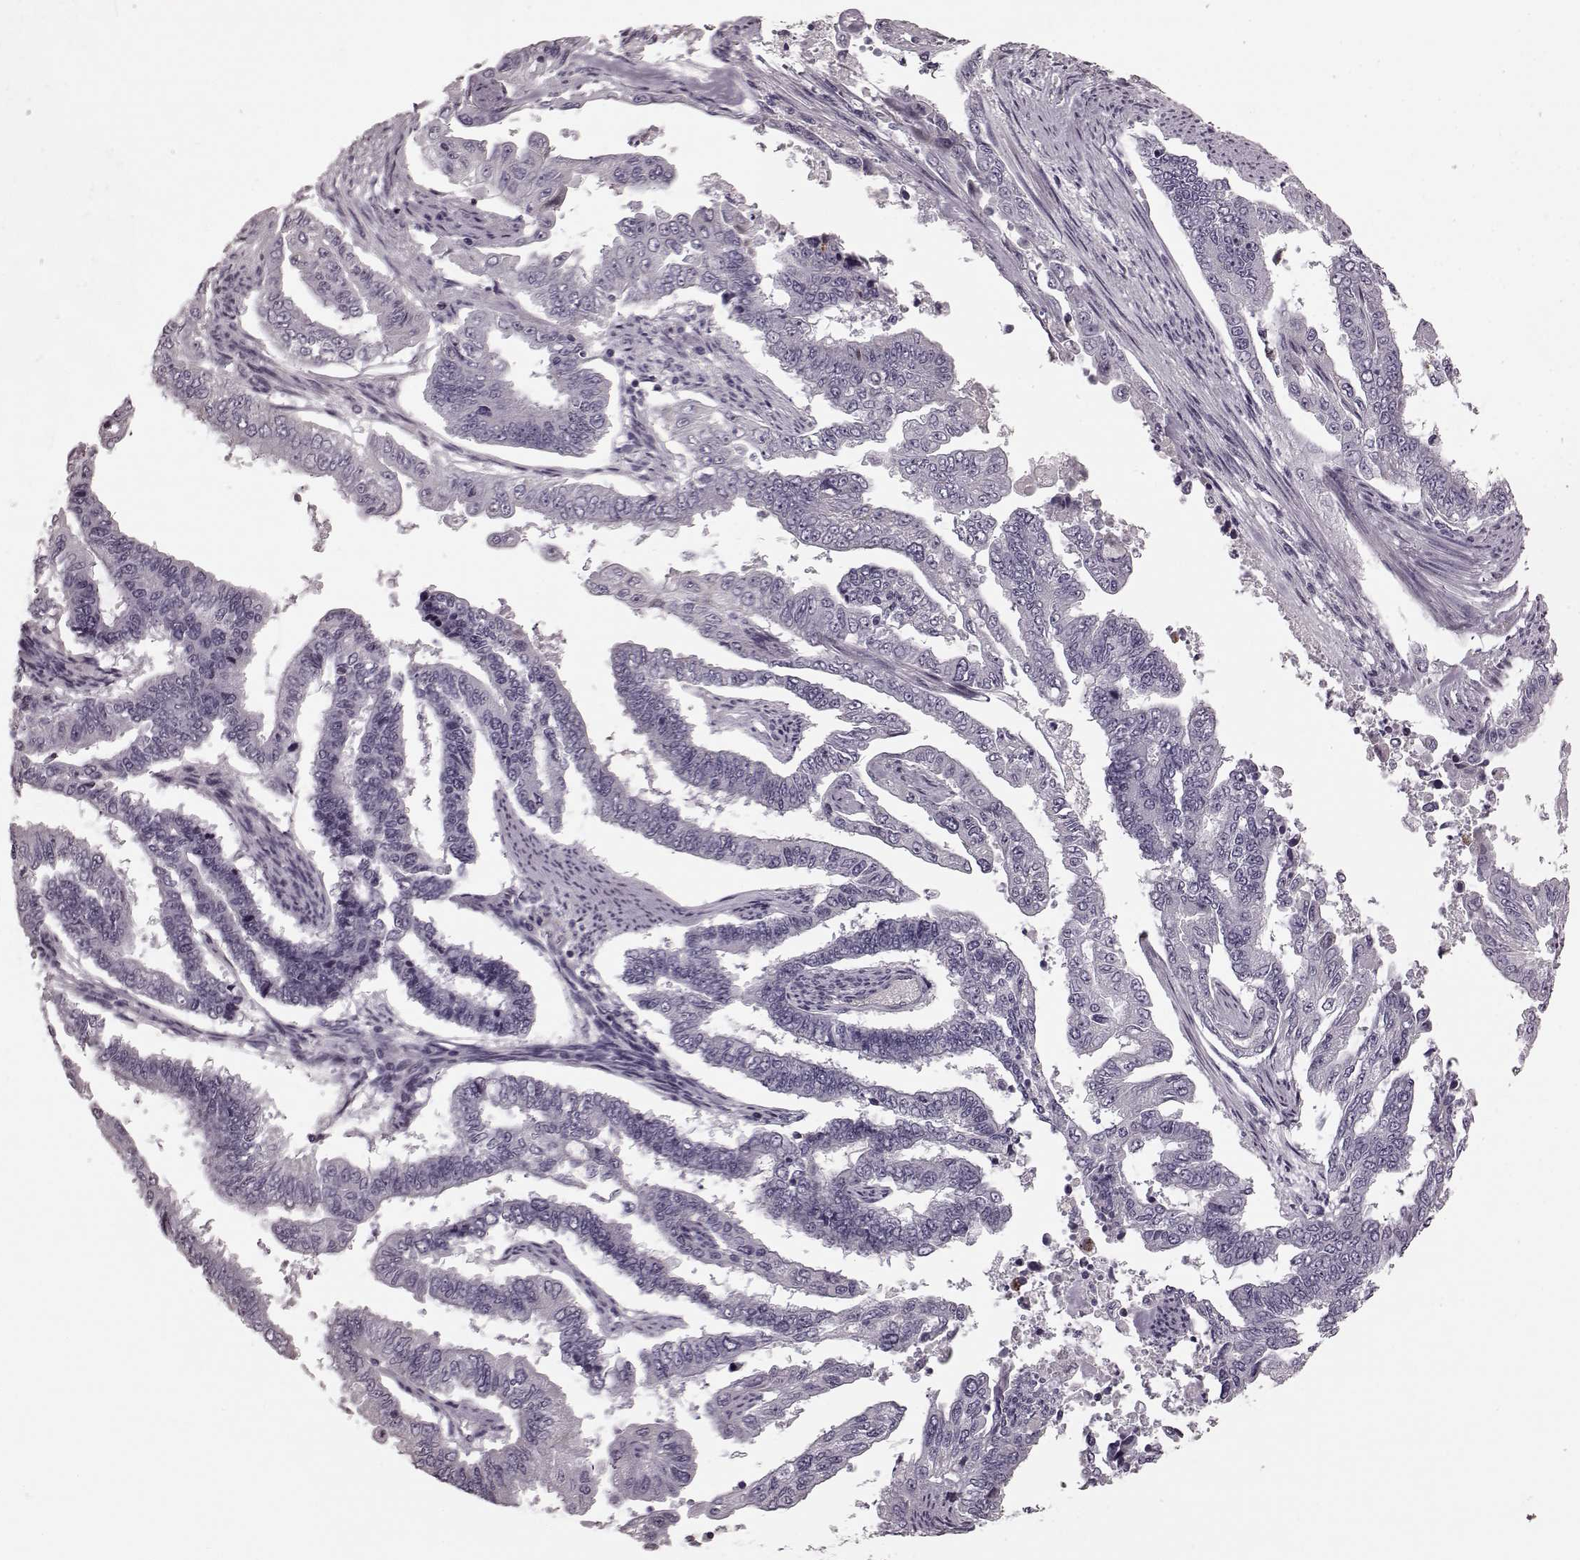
{"staining": {"intensity": "negative", "quantity": "none", "location": "none"}, "tissue": "endometrial cancer", "cell_type": "Tumor cells", "image_type": "cancer", "snomed": [{"axis": "morphology", "description": "Adenocarcinoma, NOS"}, {"axis": "topography", "description": "Uterus"}], "caption": "IHC photomicrograph of endometrial cancer stained for a protein (brown), which exhibits no staining in tumor cells.", "gene": "CST7", "patient": {"sex": "female", "age": 59}}